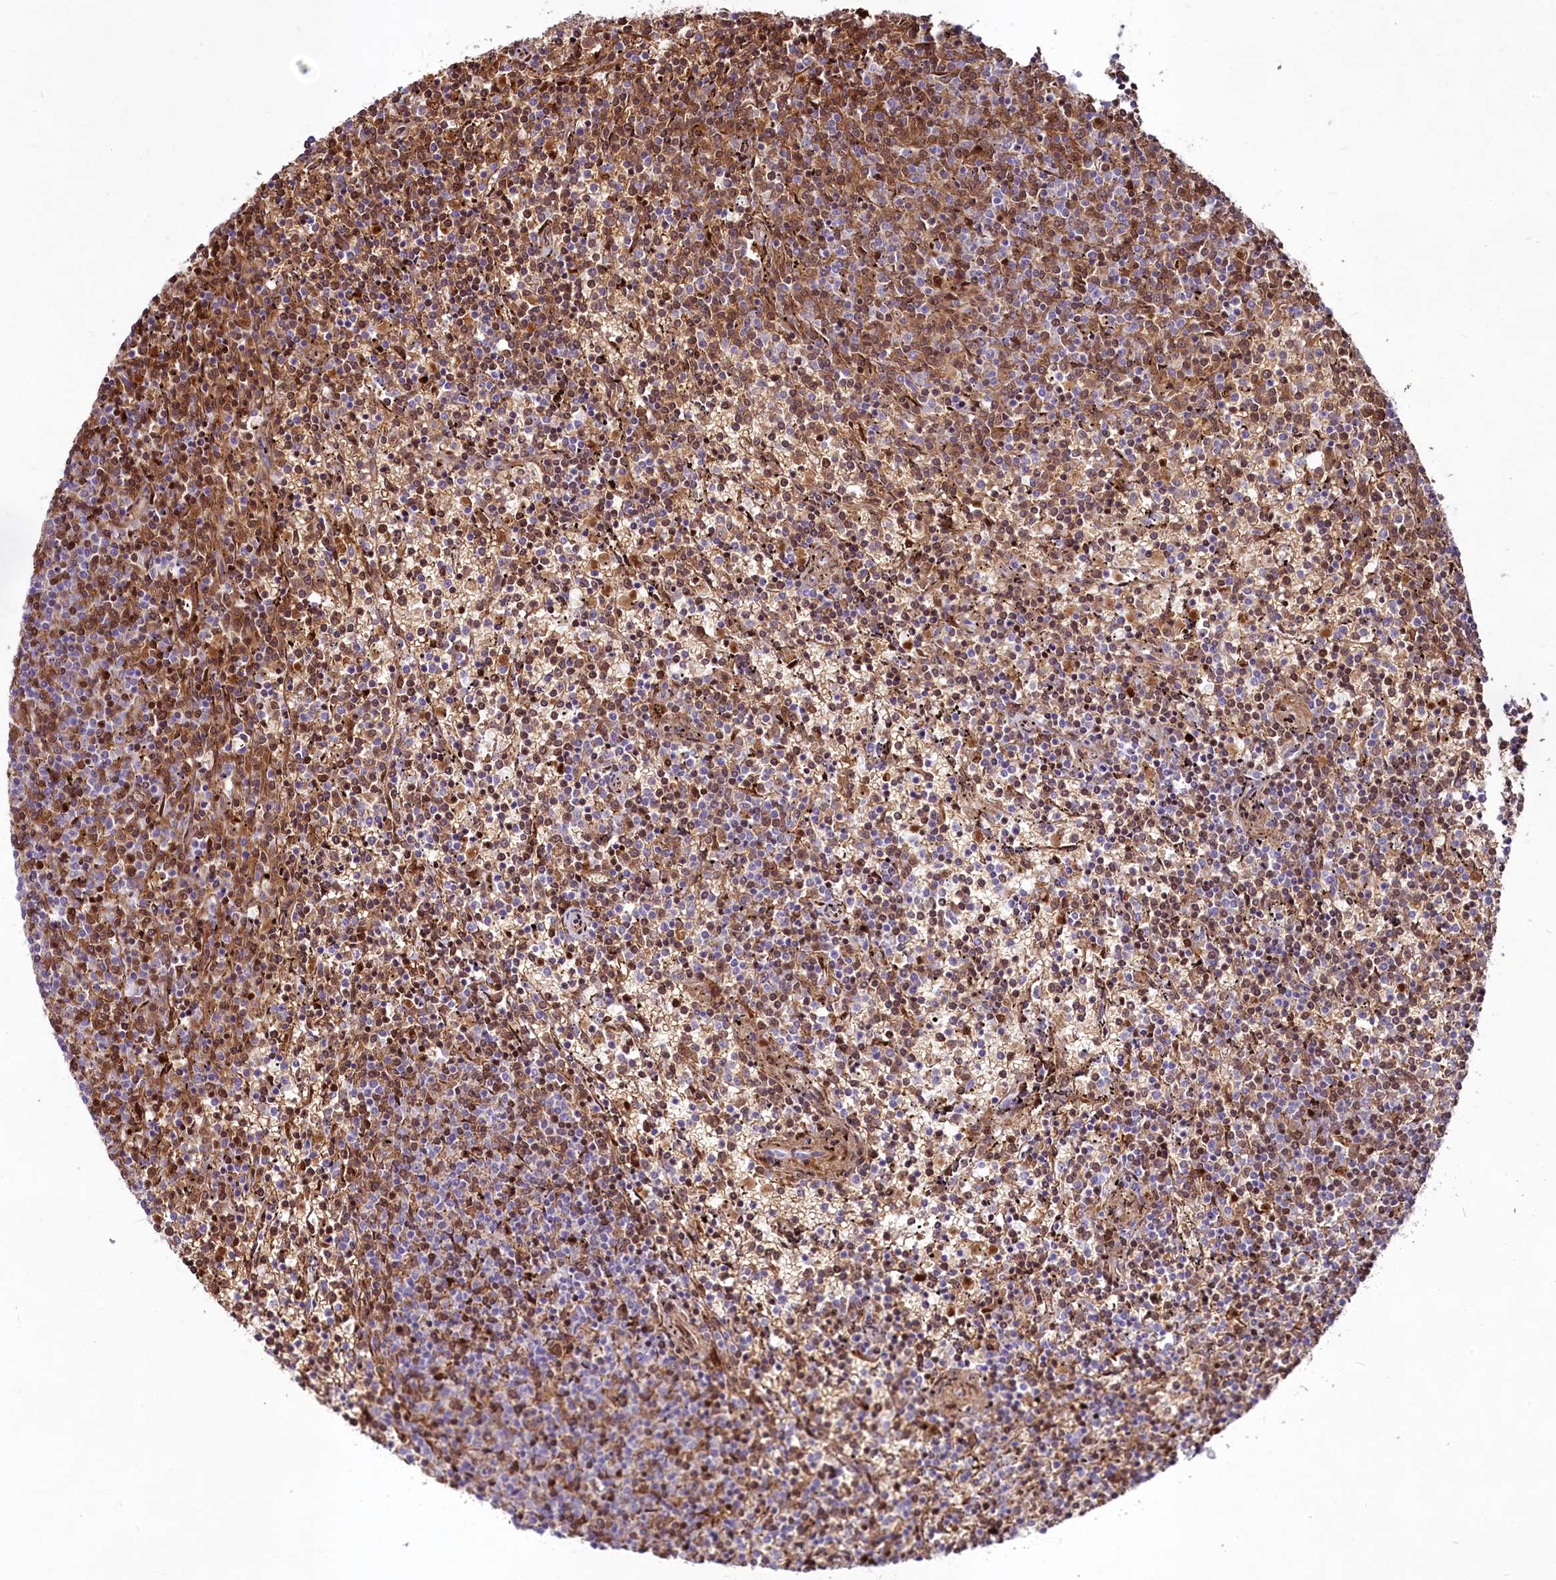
{"staining": {"intensity": "moderate", "quantity": "25%-75%", "location": "cytoplasmic/membranous"}, "tissue": "lymphoma", "cell_type": "Tumor cells", "image_type": "cancer", "snomed": [{"axis": "morphology", "description": "Malignant lymphoma, non-Hodgkin's type, Low grade"}, {"axis": "topography", "description": "Spleen"}], "caption": "Immunohistochemical staining of human malignant lymphoma, non-Hodgkin's type (low-grade) displays medium levels of moderate cytoplasmic/membranous protein positivity in about 25%-75% of tumor cells. Immunohistochemistry stains the protein of interest in brown and the nuclei are stained blue.", "gene": "SUSD3", "patient": {"sex": "female", "age": 50}}